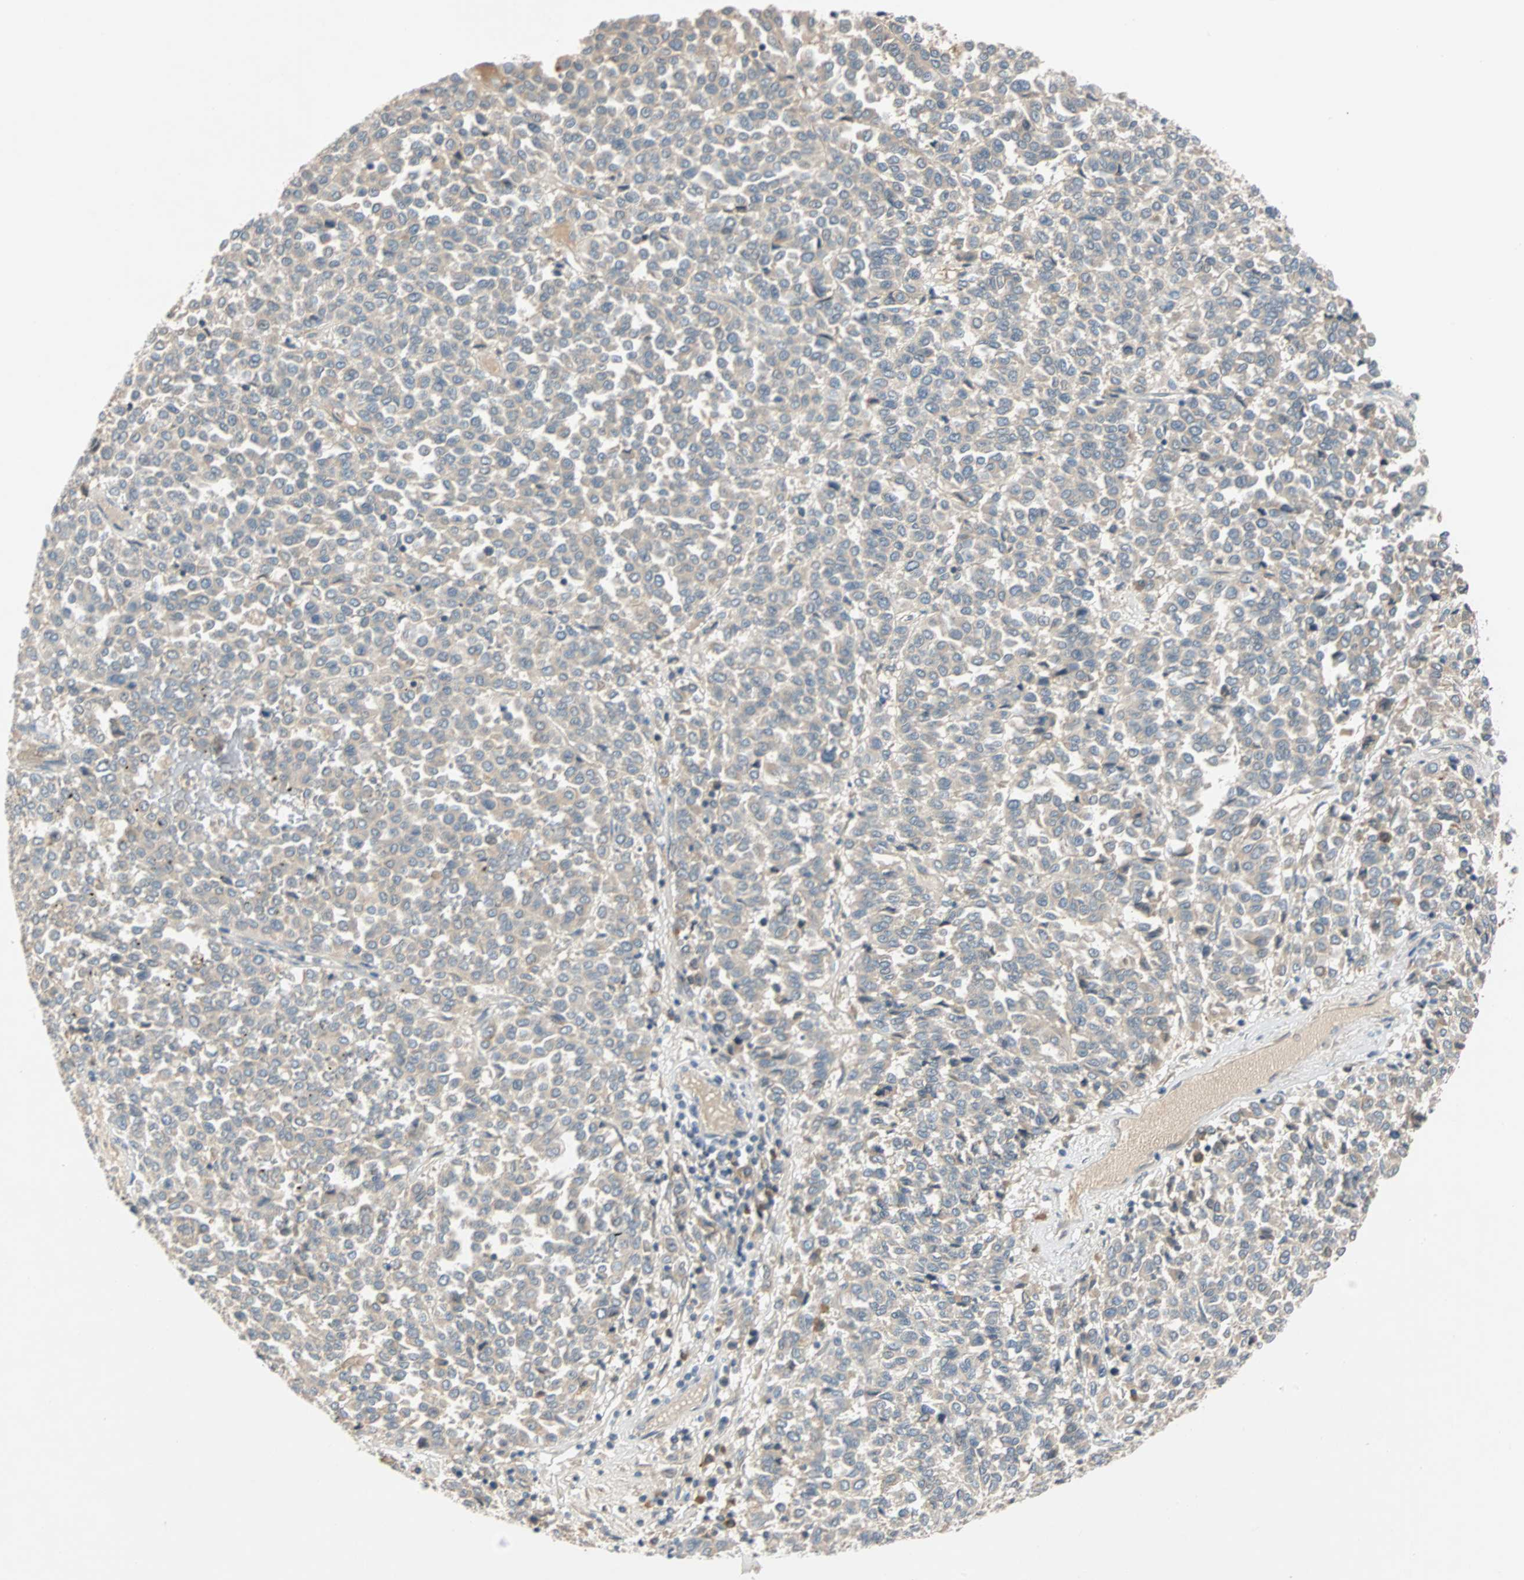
{"staining": {"intensity": "negative", "quantity": "none", "location": "none"}, "tissue": "melanoma", "cell_type": "Tumor cells", "image_type": "cancer", "snomed": [{"axis": "morphology", "description": "Malignant melanoma, Metastatic site"}, {"axis": "topography", "description": "Pancreas"}], "caption": "Immunohistochemistry (IHC) of human melanoma displays no staining in tumor cells.", "gene": "MAP4K1", "patient": {"sex": "female", "age": 30}}